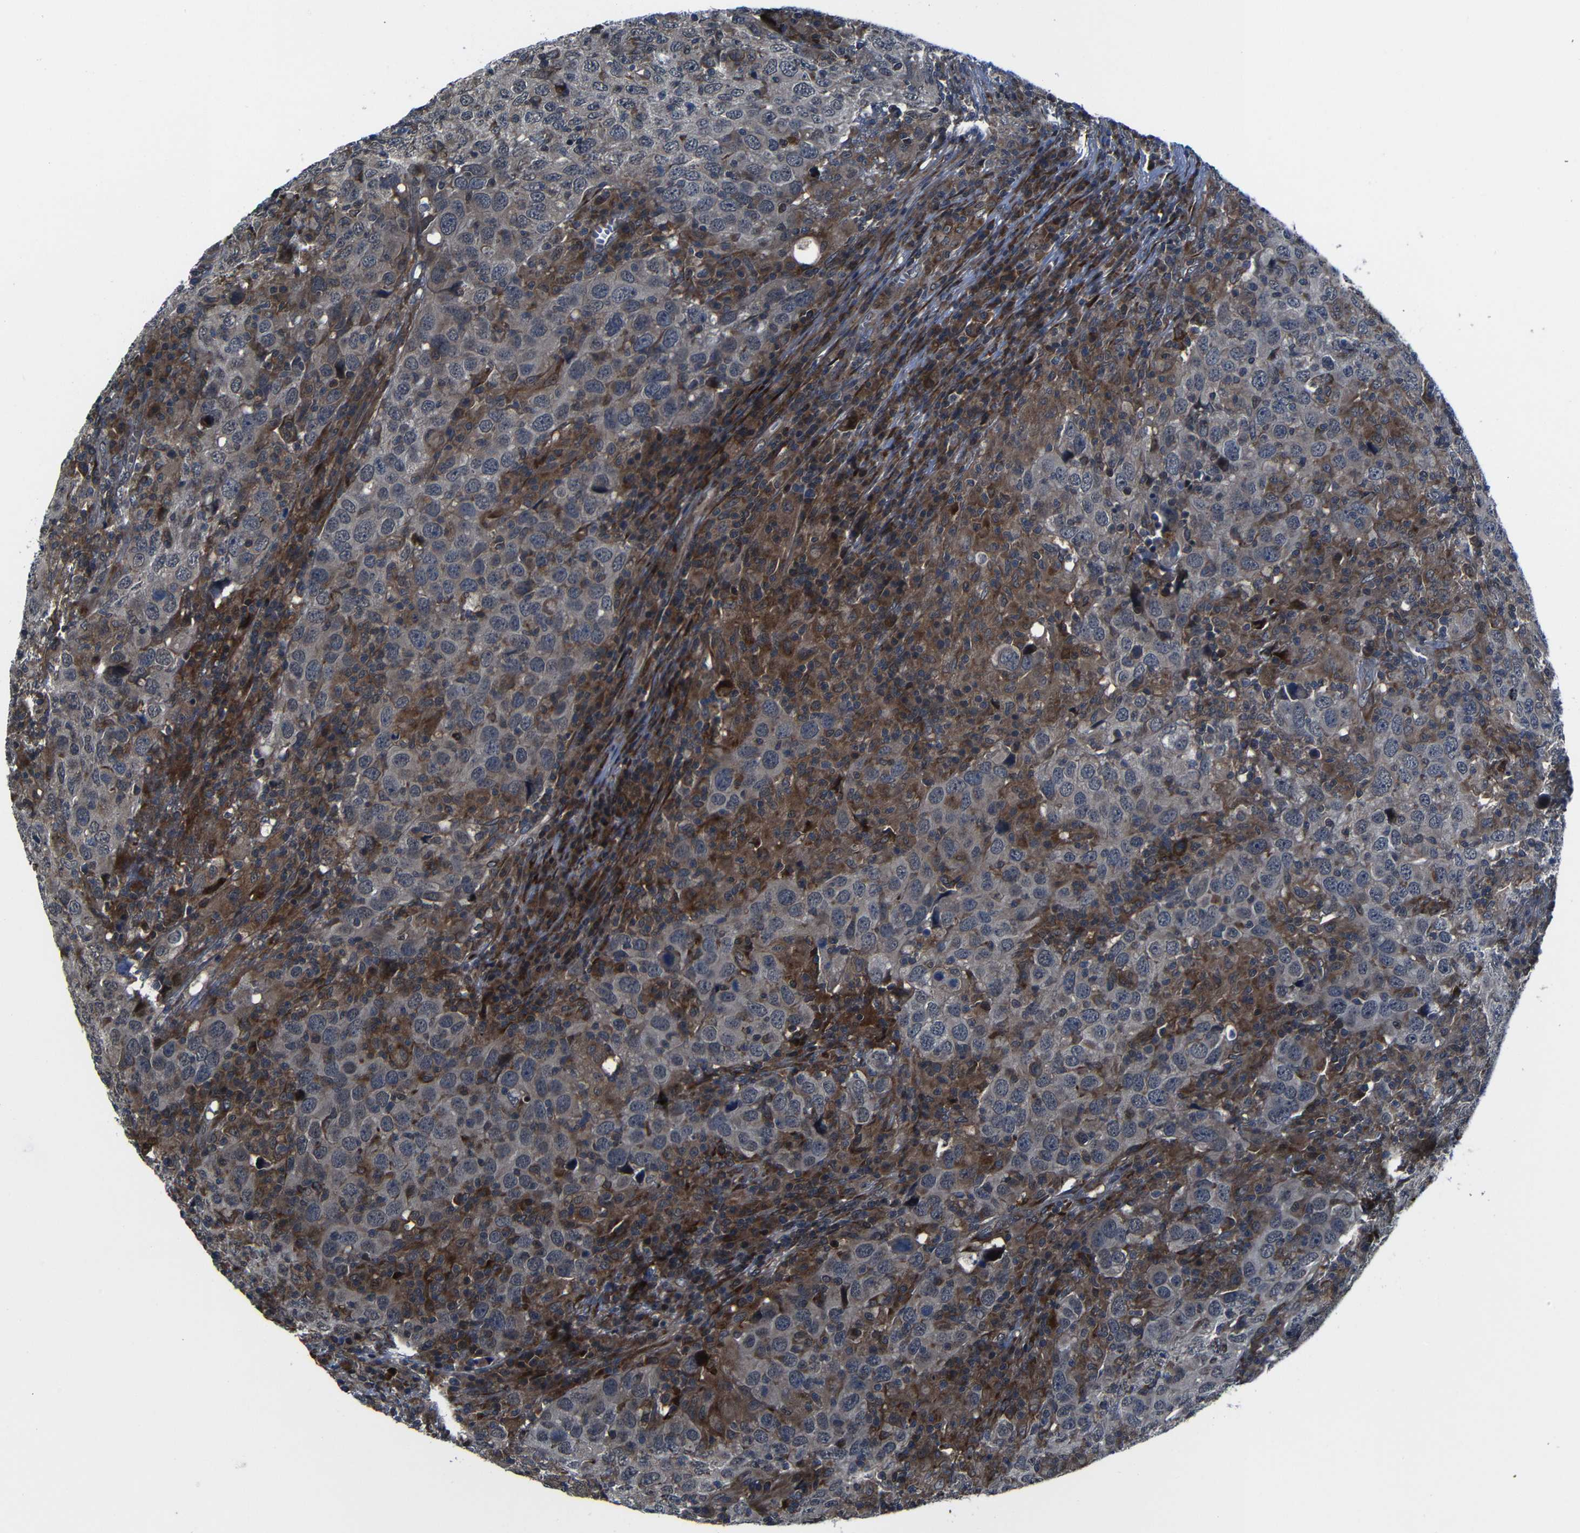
{"staining": {"intensity": "moderate", "quantity": "25%-75%", "location": "cytoplasmic/membranous"}, "tissue": "head and neck cancer", "cell_type": "Tumor cells", "image_type": "cancer", "snomed": [{"axis": "morphology", "description": "Adenocarcinoma, NOS"}, {"axis": "topography", "description": "Salivary gland"}, {"axis": "topography", "description": "Head-Neck"}], "caption": "This image exhibits immunohistochemistry (IHC) staining of adenocarcinoma (head and neck), with medium moderate cytoplasmic/membranous staining in approximately 25%-75% of tumor cells.", "gene": "KIAA0513", "patient": {"sex": "female", "age": 65}}